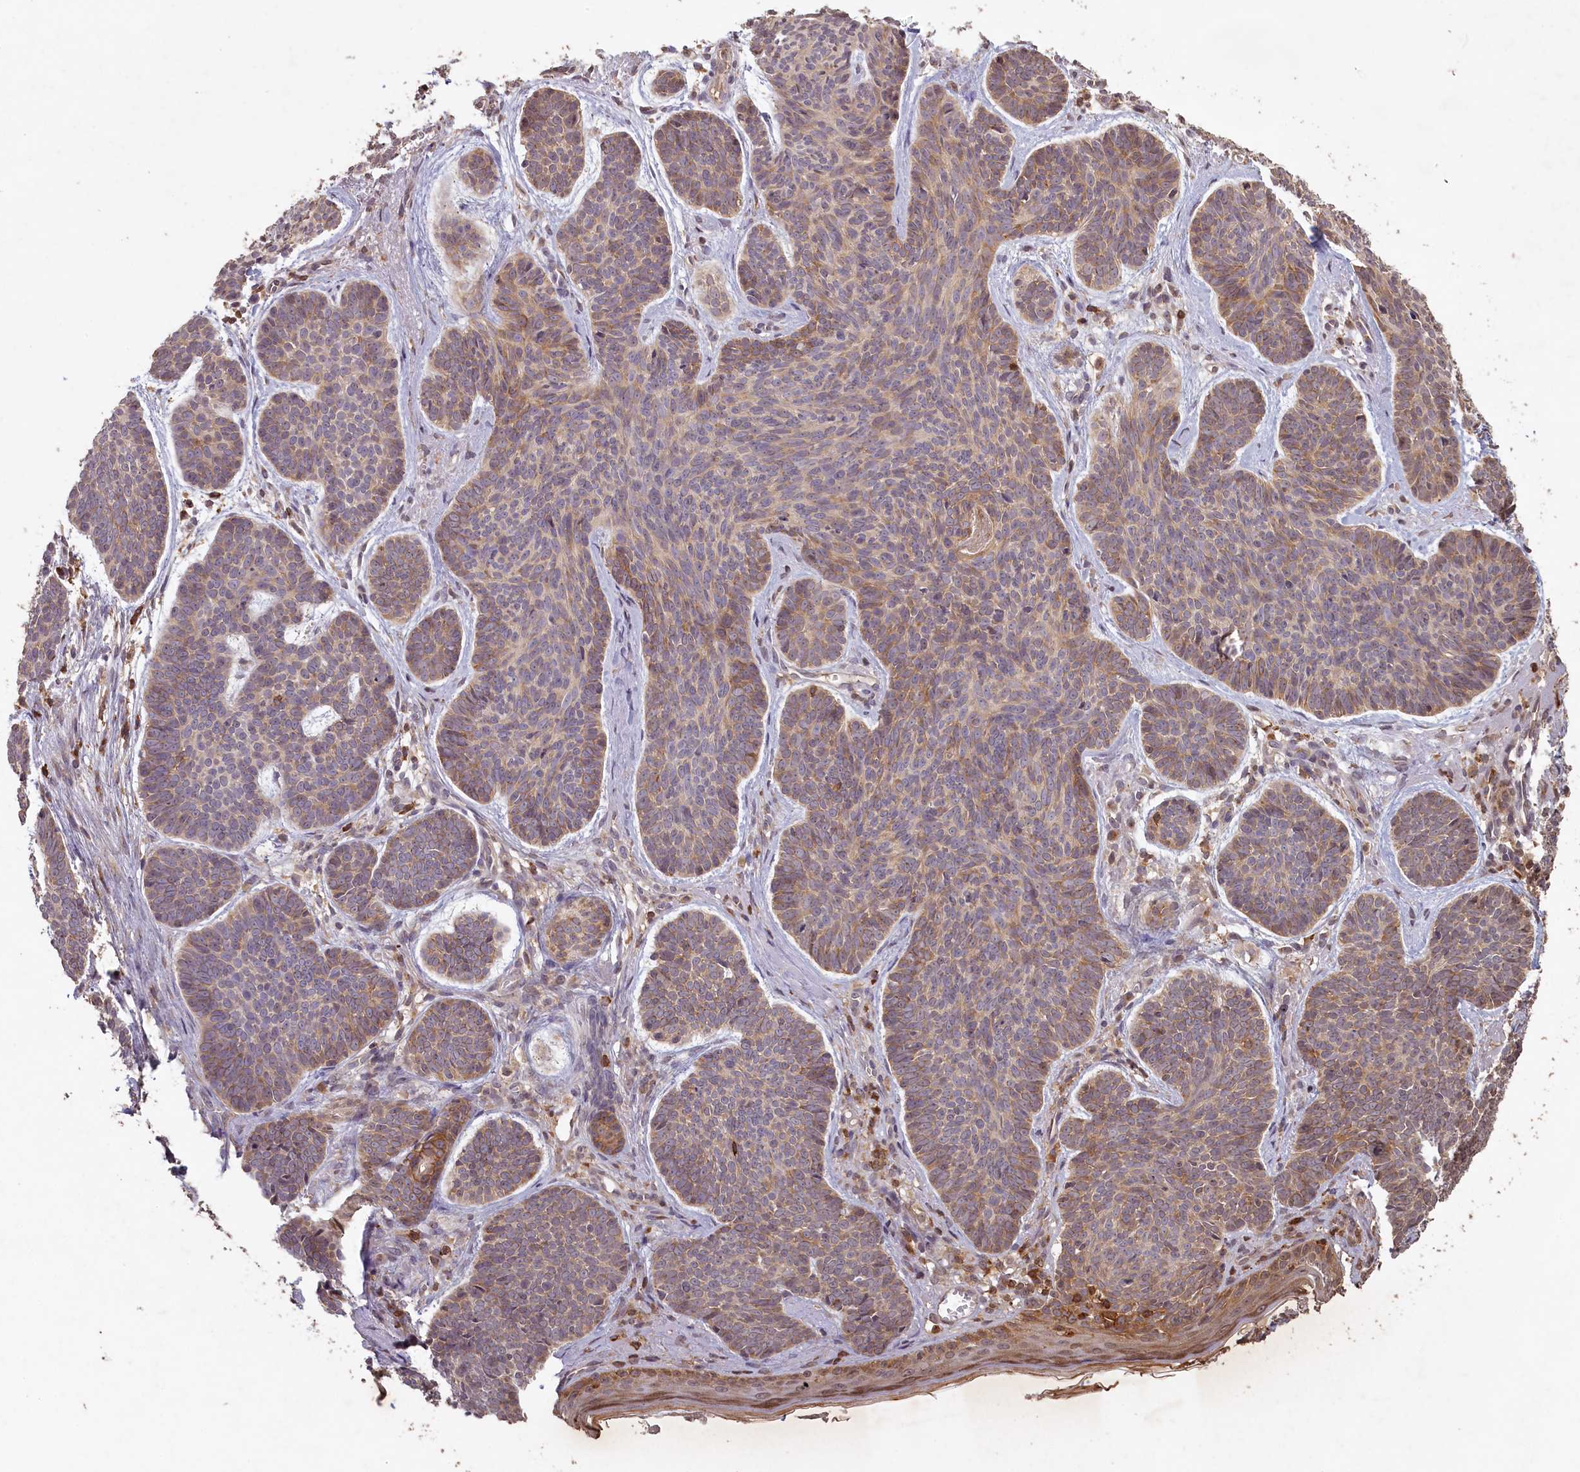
{"staining": {"intensity": "weak", "quantity": "25%-75%", "location": "cytoplasmic/membranous"}, "tissue": "skin cancer", "cell_type": "Tumor cells", "image_type": "cancer", "snomed": [{"axis": "morphology", "description": "Basal cell carcinoma"}, {"axis": "topography", "description": "Skin"}], "caption": "Immunohistochemistry image of neoplastic tissue: basal cell carcinoma (skin) stained using IHC reveals low levels of weak protein expression localized specifically in the cytoplasmic/membranous of tumor cells, appearing as a cytoplasmic/membranous brown color.", "gene": "MADD", "patient": {"sex": "female", "age": 74}}